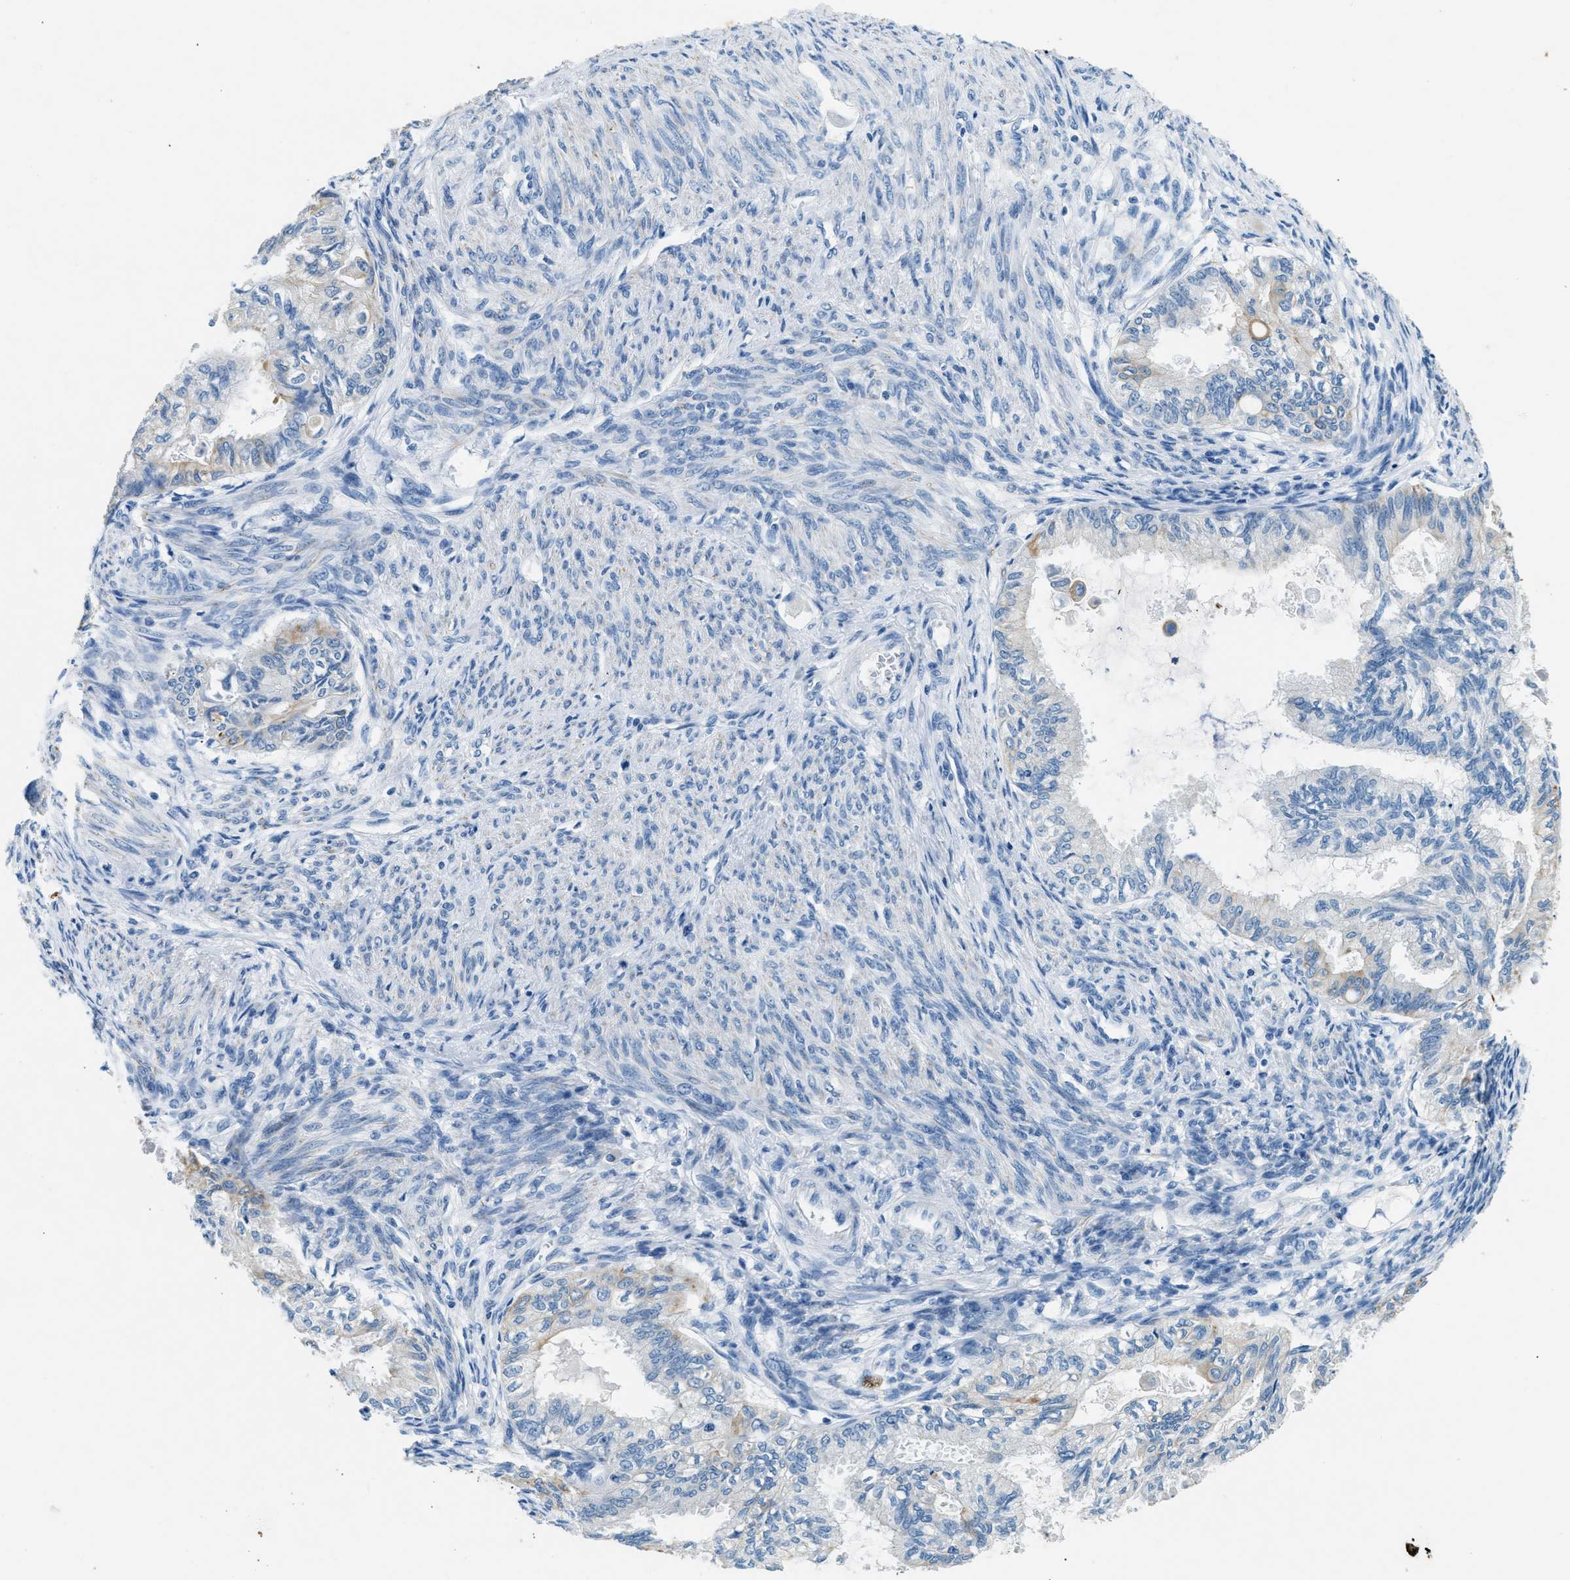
{"staining": {"intensity": "weak", "quantity": "<25%", "location": "cytoplasmic/membranous"}, "tissue": "cervical cancer", "cell_type": "Tumor cells", "image_type": "cancer", "snomed": [{"axis": "morphology", "description": "Normal tissue, NOS"}, {"axis": "morphology", "description": "Adenocarcinoma, NOS"}, {"axis": "topography", "description": "Cervix"}, {"axis": "topography", "description": "Endometrium"}], "caption": "Tumor cells are negative for protein expression in human cervical cancer (adenocarcinoma).", "gene": "CFAP20", "patient": {"sex": "female", "age": 86}}